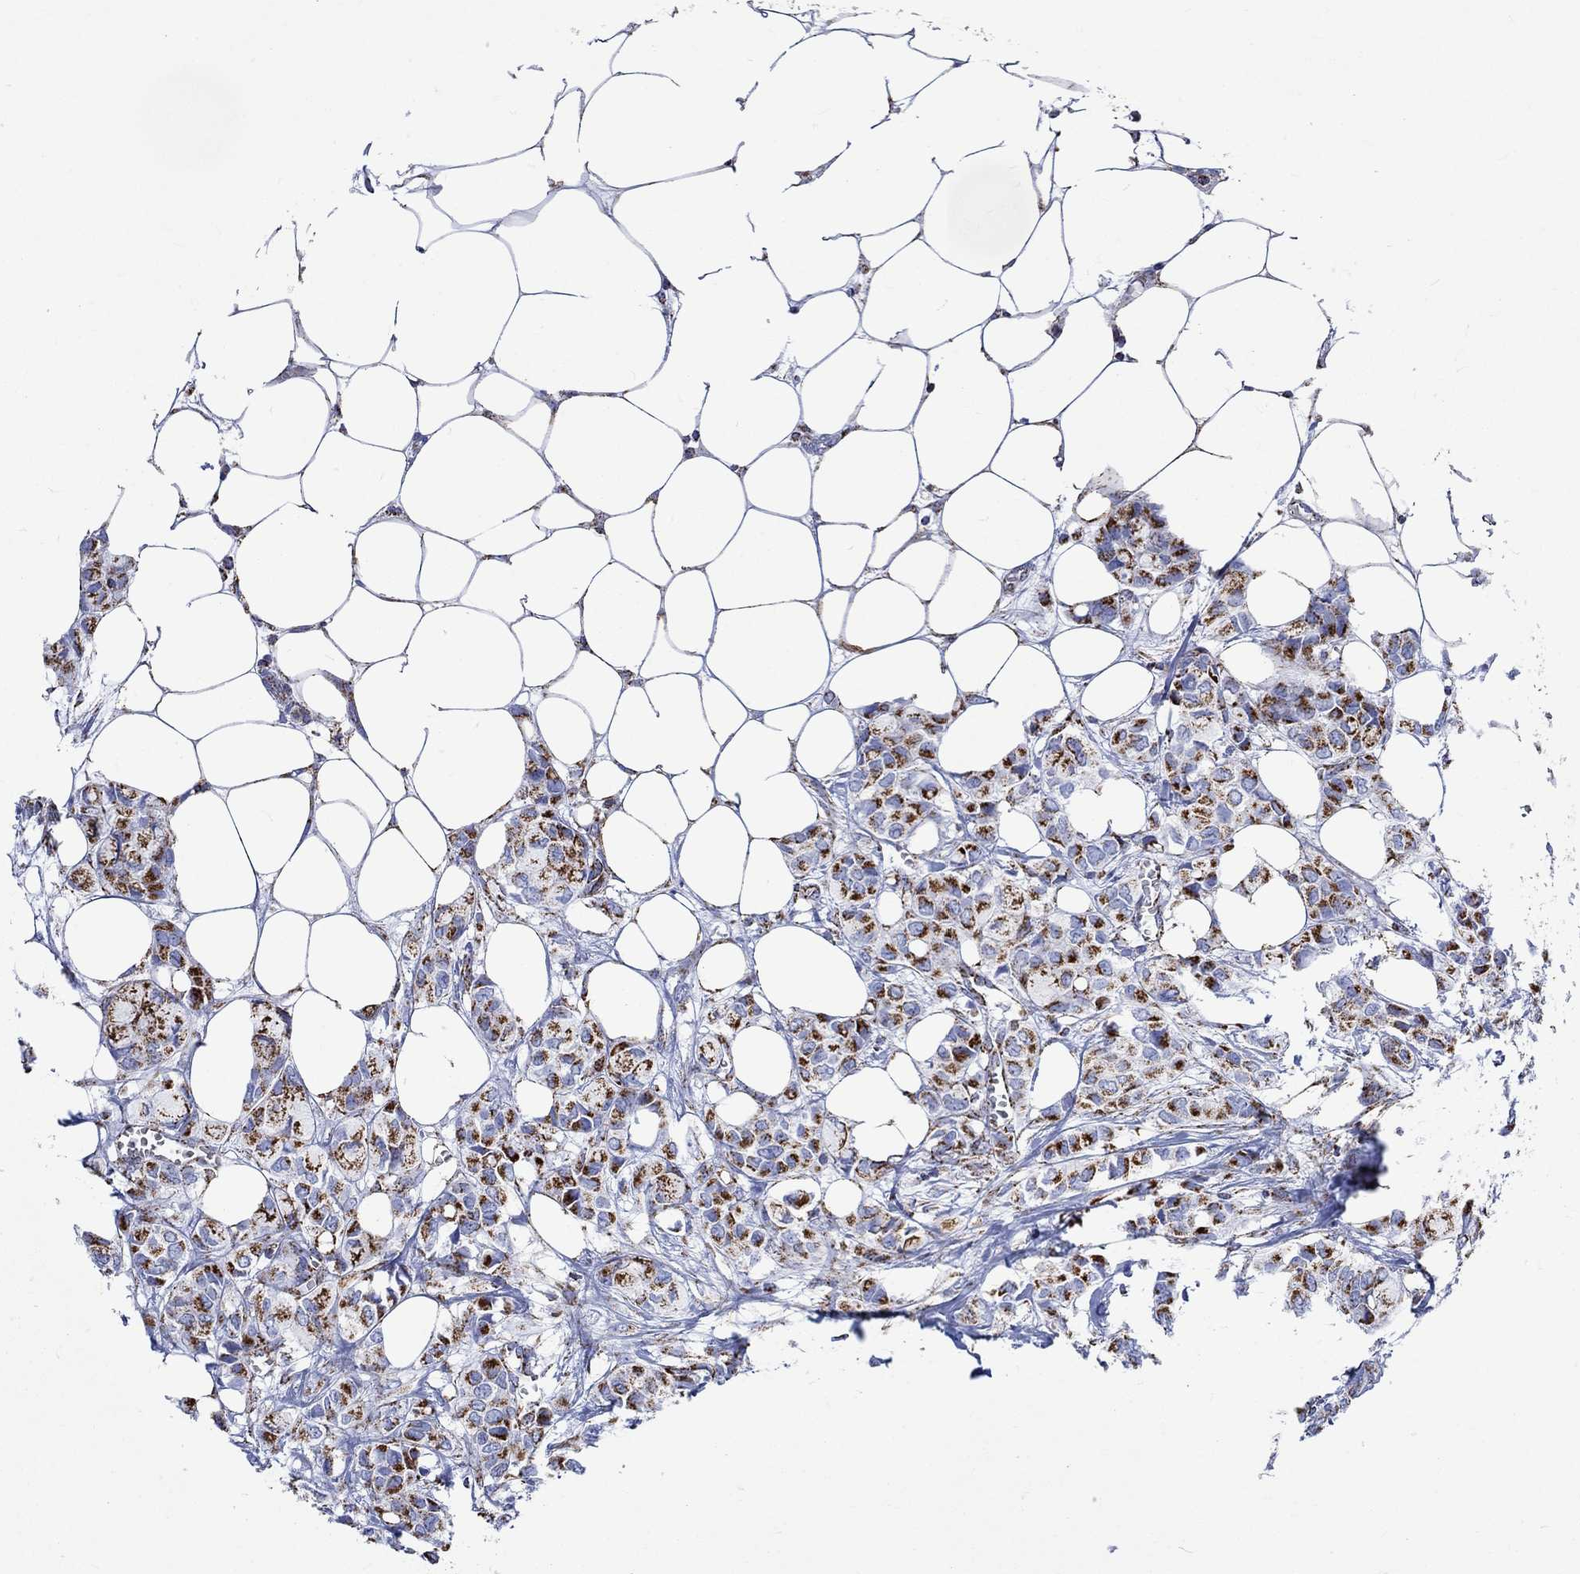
{"staining": {"intensity": "strong", "quantity": ">75%", "location": "cytoplasmic/membranous"}, "tissue": "breast cancer", "cell_type": "Tumor cells", "image_type": "cancer", "snomed": [{"axis": "morphology", "description": "Duct carcinoma"}, {"axis": "topography", "description": "Breast"}], "caption": "The image reveals staining of infiltrating ductal carcinoma (breast), revealing strong cytoplasmic/membranous protein staining (brown color) within tumor cells. (DAB (3,3'-diaminobenzidine) IHC, brown staining for protein, blue staining for nuclei).", "gene": "RCE1", "patient": {"sex": "female", "age": 85}}